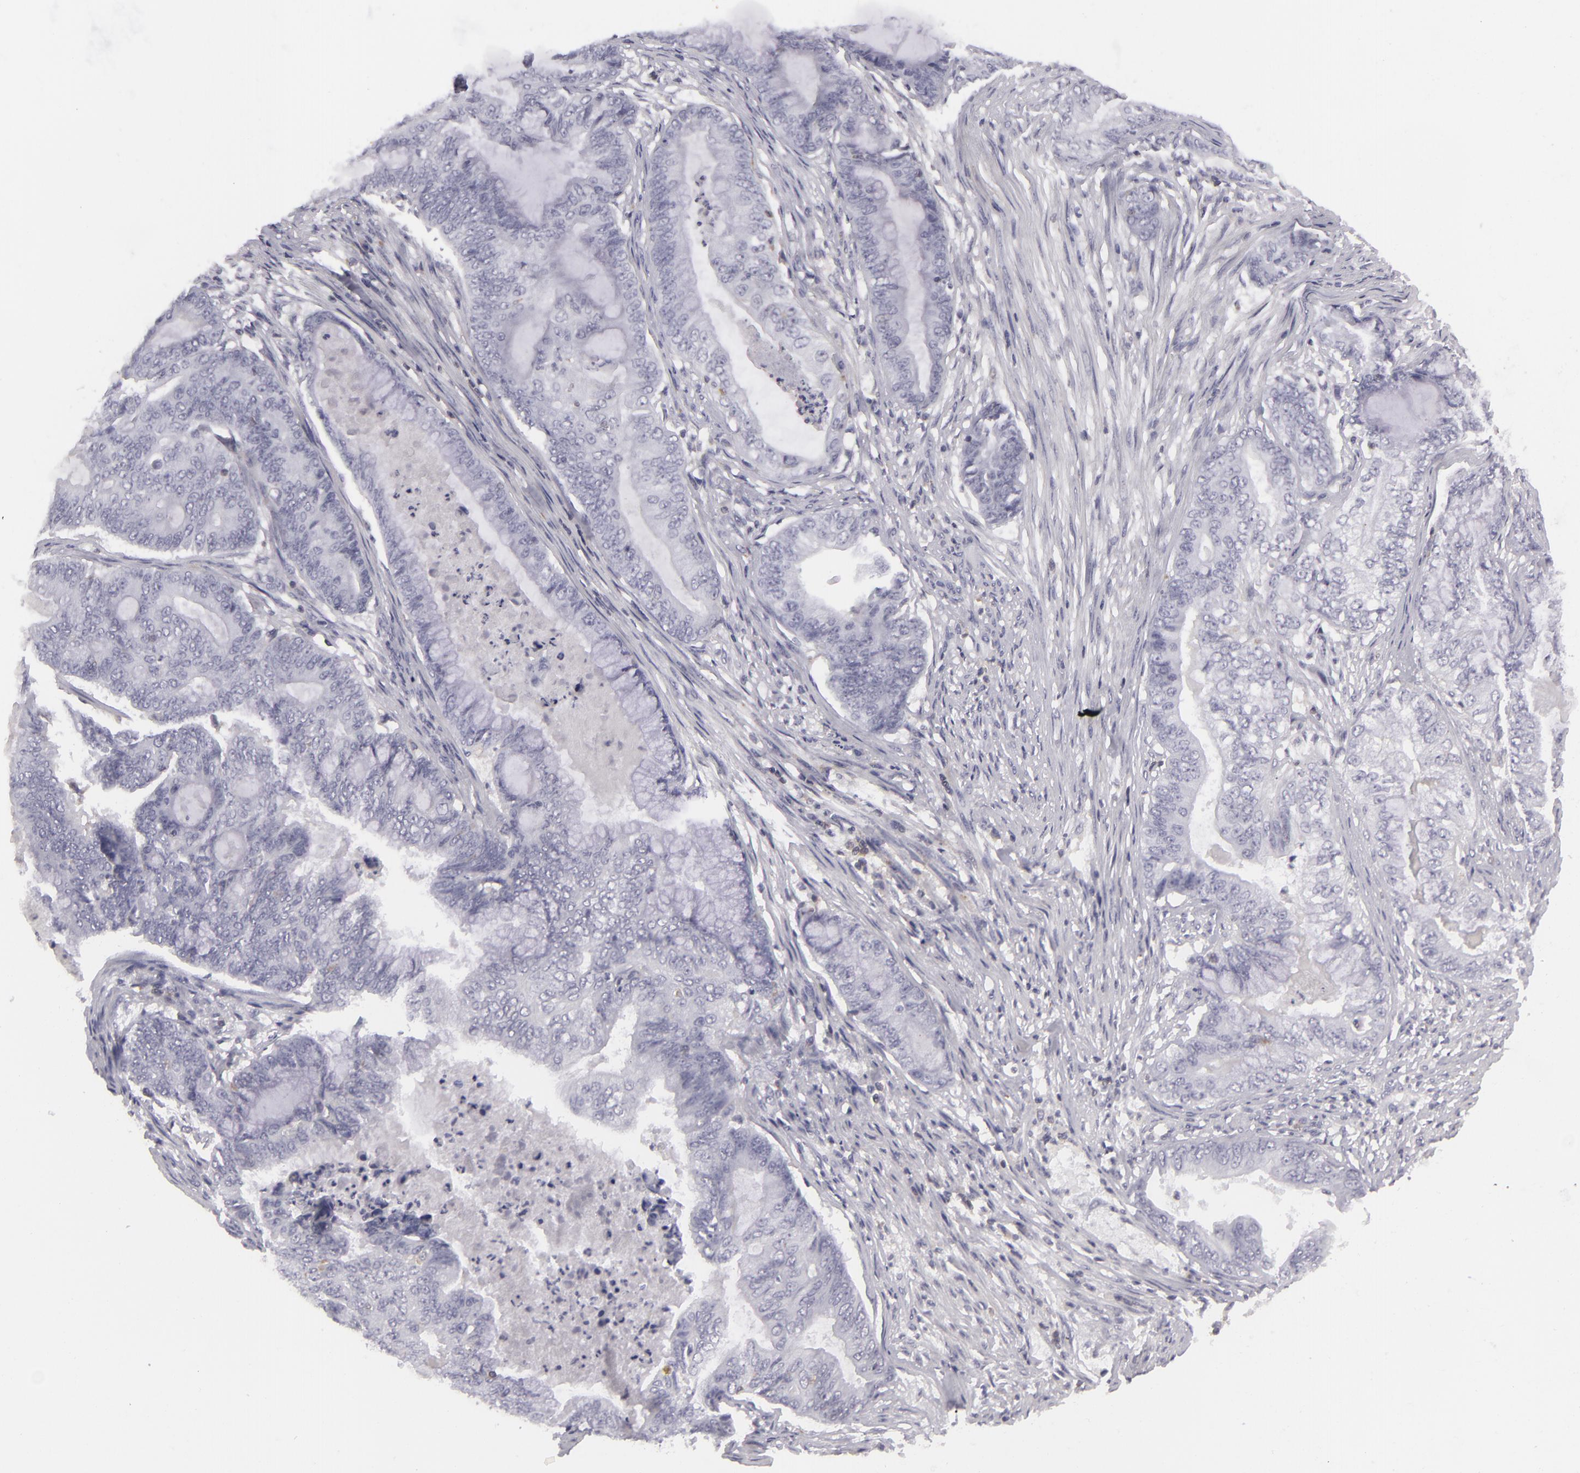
{"staining": {"intensity": "negative", "quantity": "none", "location": "none"}, "tissue": "endometrial cancer", "cell_type": "Tumor cells", "image_type": "cancer", "snomed": [{"axis": "morphology", "description": "Adenocarcinoma, NOS"}, {"axis": "topography", "description": "Endometrium"}], "caption": "A high-resolution histopathology image shows immunohistochemistry (IHC) staining of endometrial cancer, which displays no significant staining in tumor cells.", "gene": "KCNAB2", "patient": {"sex": "female", "age": 63}}